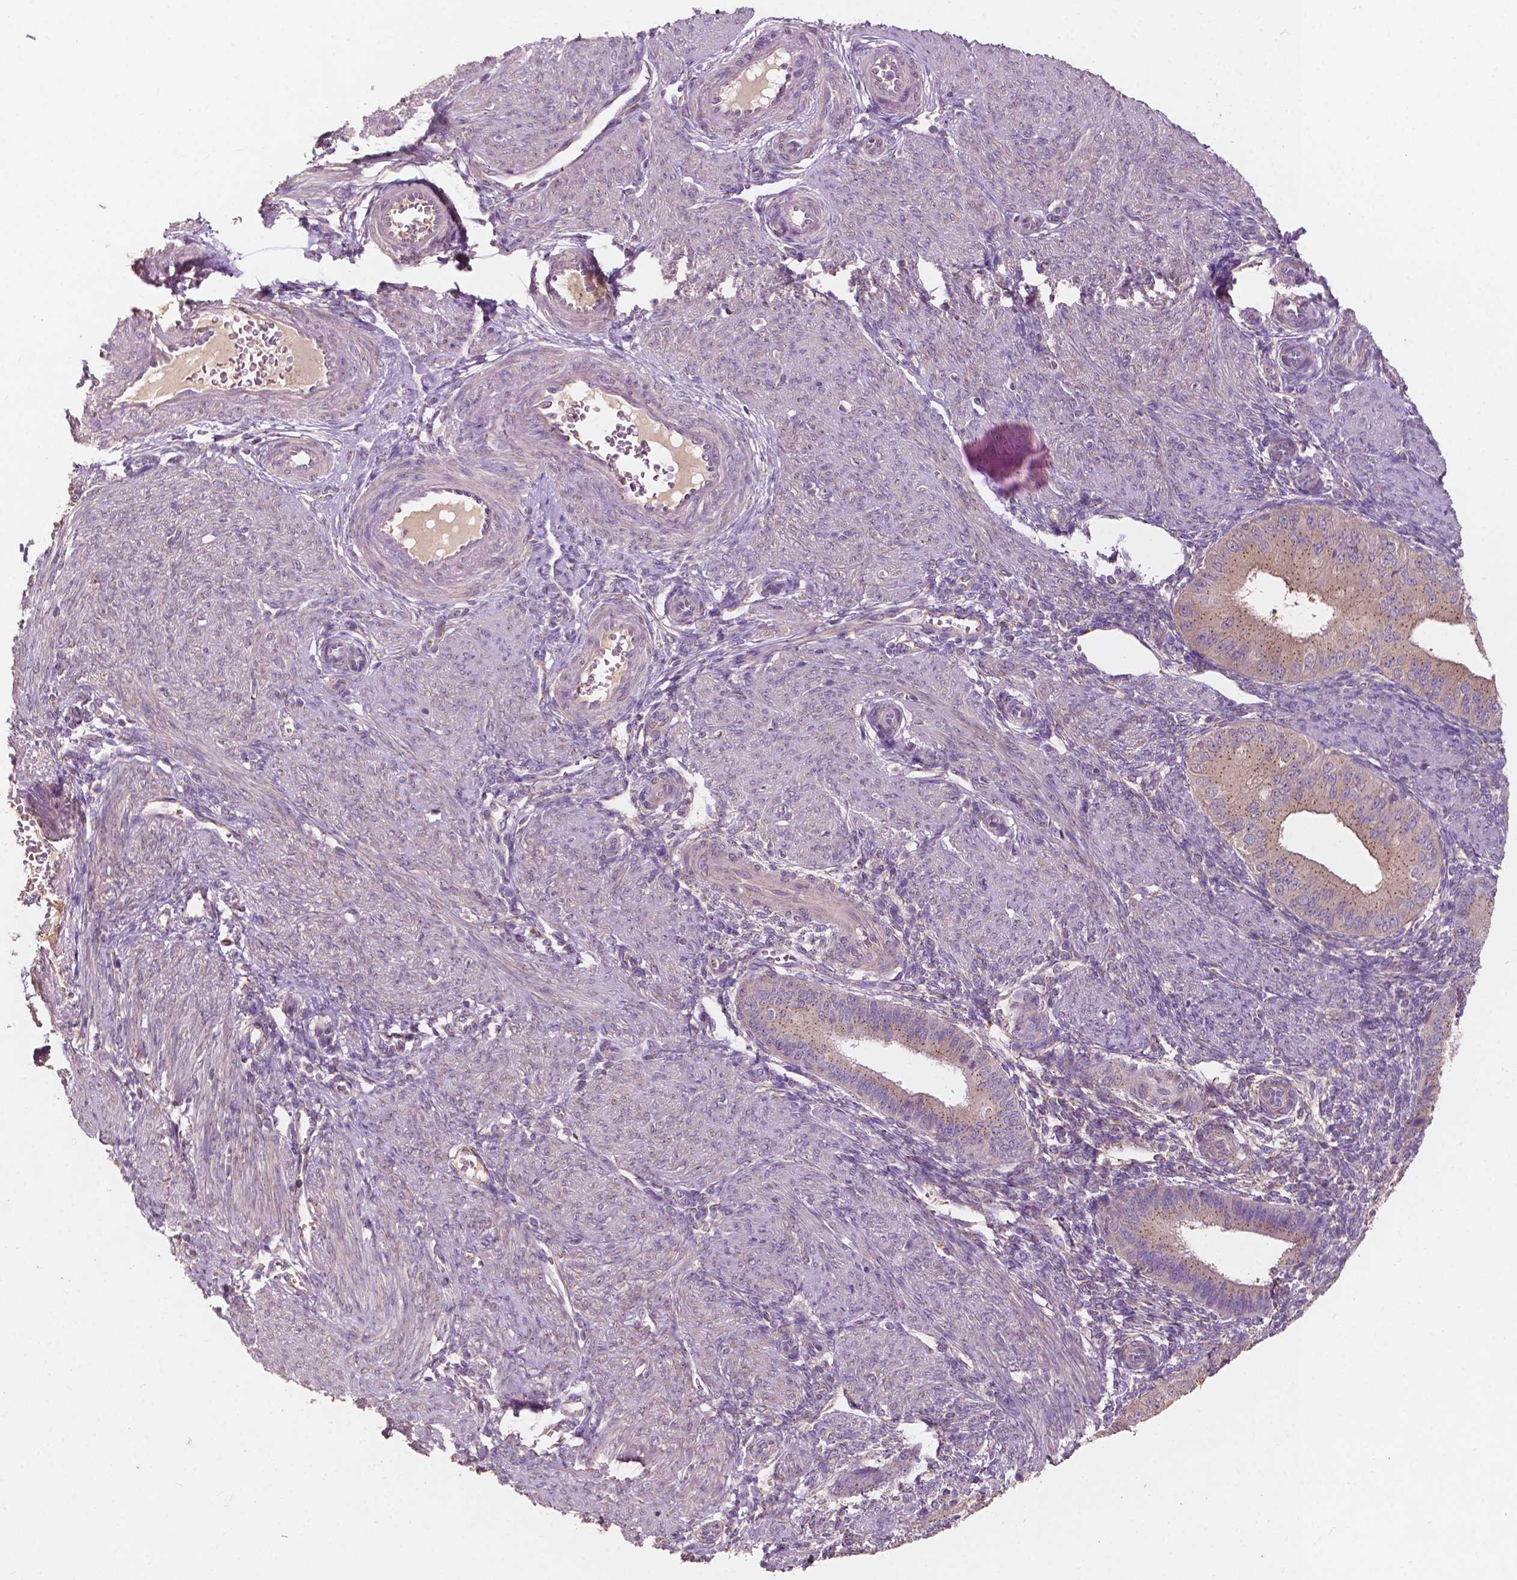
{"staining": {"intensity": "negative", "quantity": "none", "location": "none"}, "tissue": "endometrium", "cell_type": "Cells in endometrial stroma", "image_type": "normal", "snomed": [{"axis": "morphology", "description": "Normal tissue, NOS"}, {"axis": "topography", "description": "Endometrium"}], "caption": "Immunohistochemistry photomicrograph of unremarkable endometrium: endometrium stained with DAB exhibits no significant protein staining in cells in endometrial stroma. (DAB (3,3'-diaminobenzidine) IHC with hematoxylin counter stain).", "gene": "CHPT1", "patient": {"sex": "female", "age": 39}}